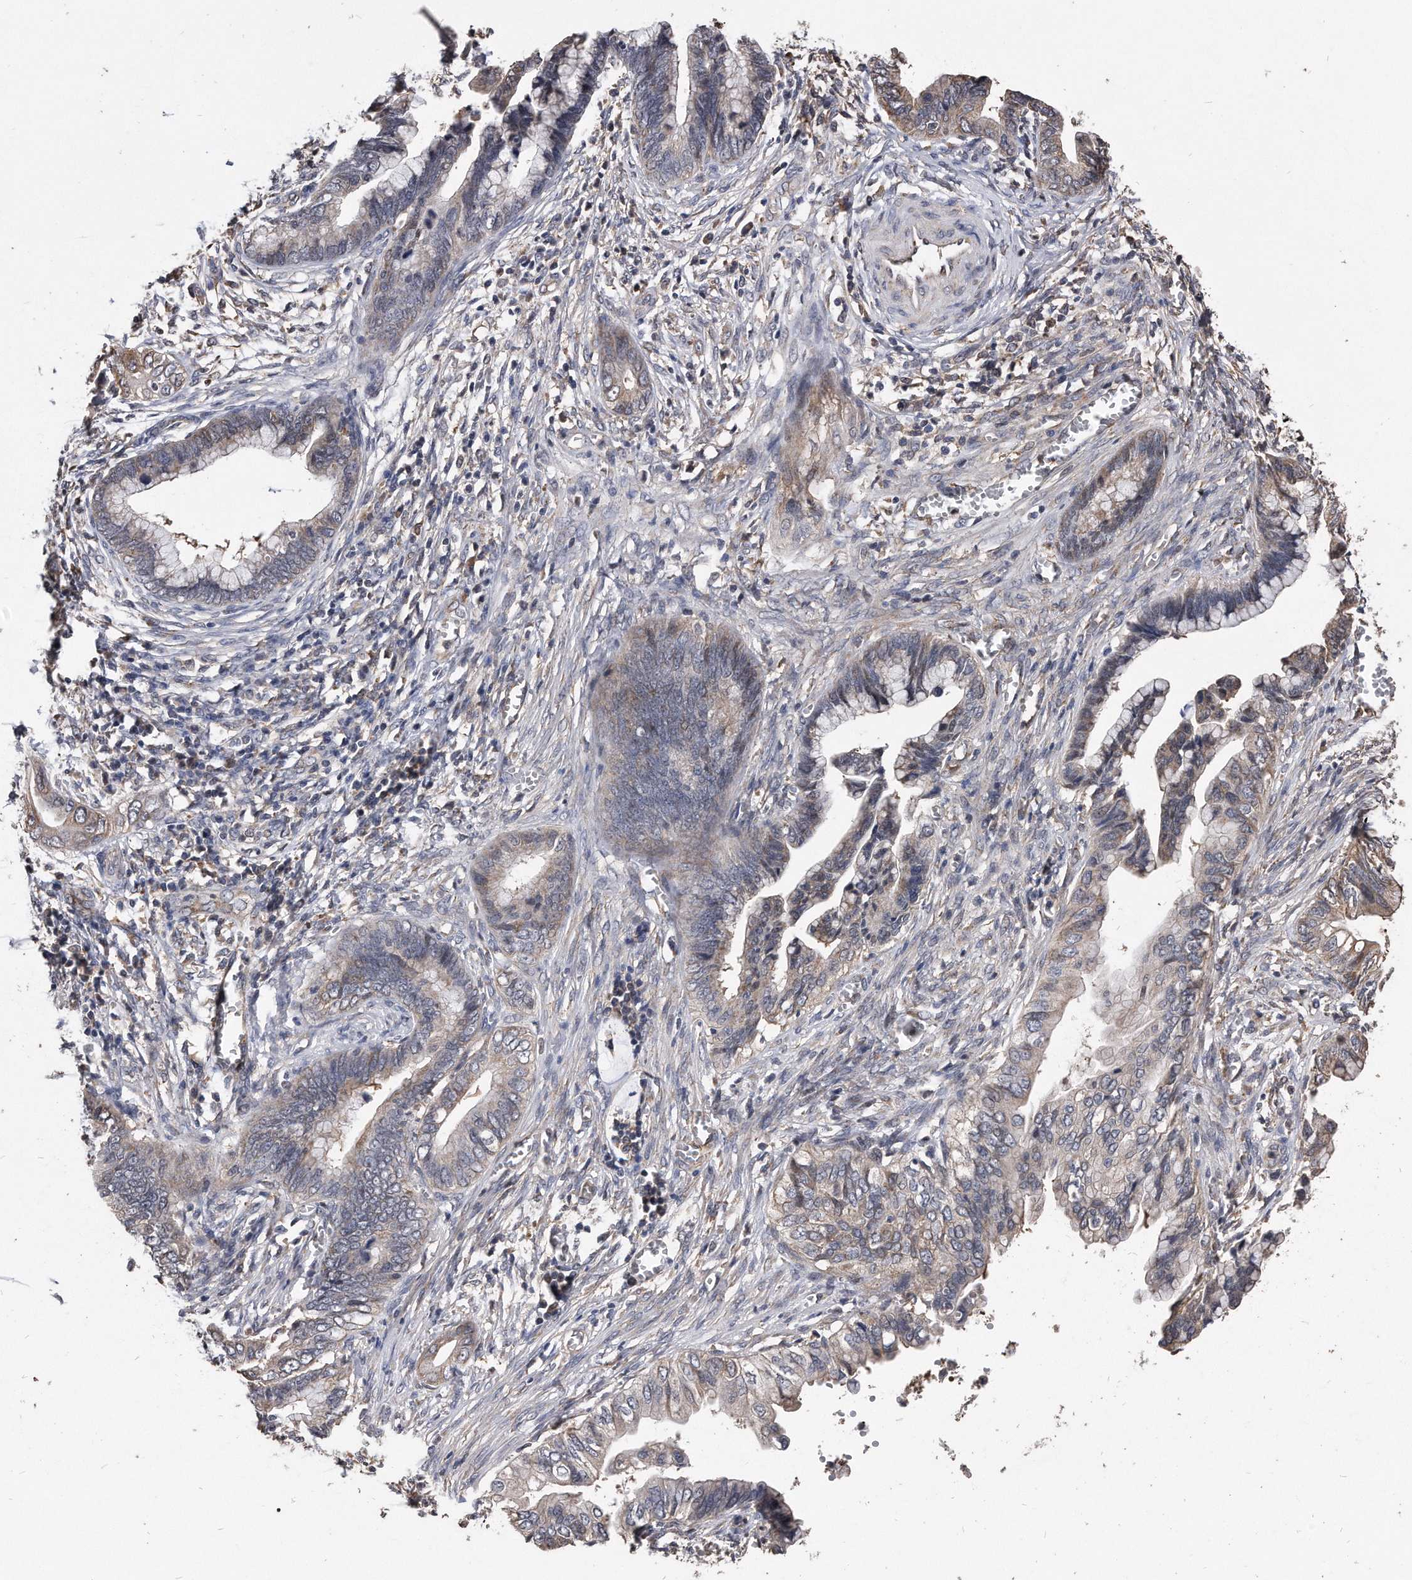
{"staining": {"intensity": "weak", "quantity": "25%-75%", "location": "cytoplasmic/membranous"}, "tissue": "cervical cancer", "cell_type": "Tumor cells", "image_type": "cancer", "snomed": [{"axis": "morphology", "description": "Adenocarcinoma, NOS"}, {"axis": "topography", "description": "Cervix"}], "caption": "Immunohistochemical staining of human cervical adenocarcinoma exhibits low levels of weak cytoplasmic/membranous protein expression in approximately 25%-75% of tumor cells.", "gene": "IL20RA", "patient": {"sex": "female", "age": 44}}